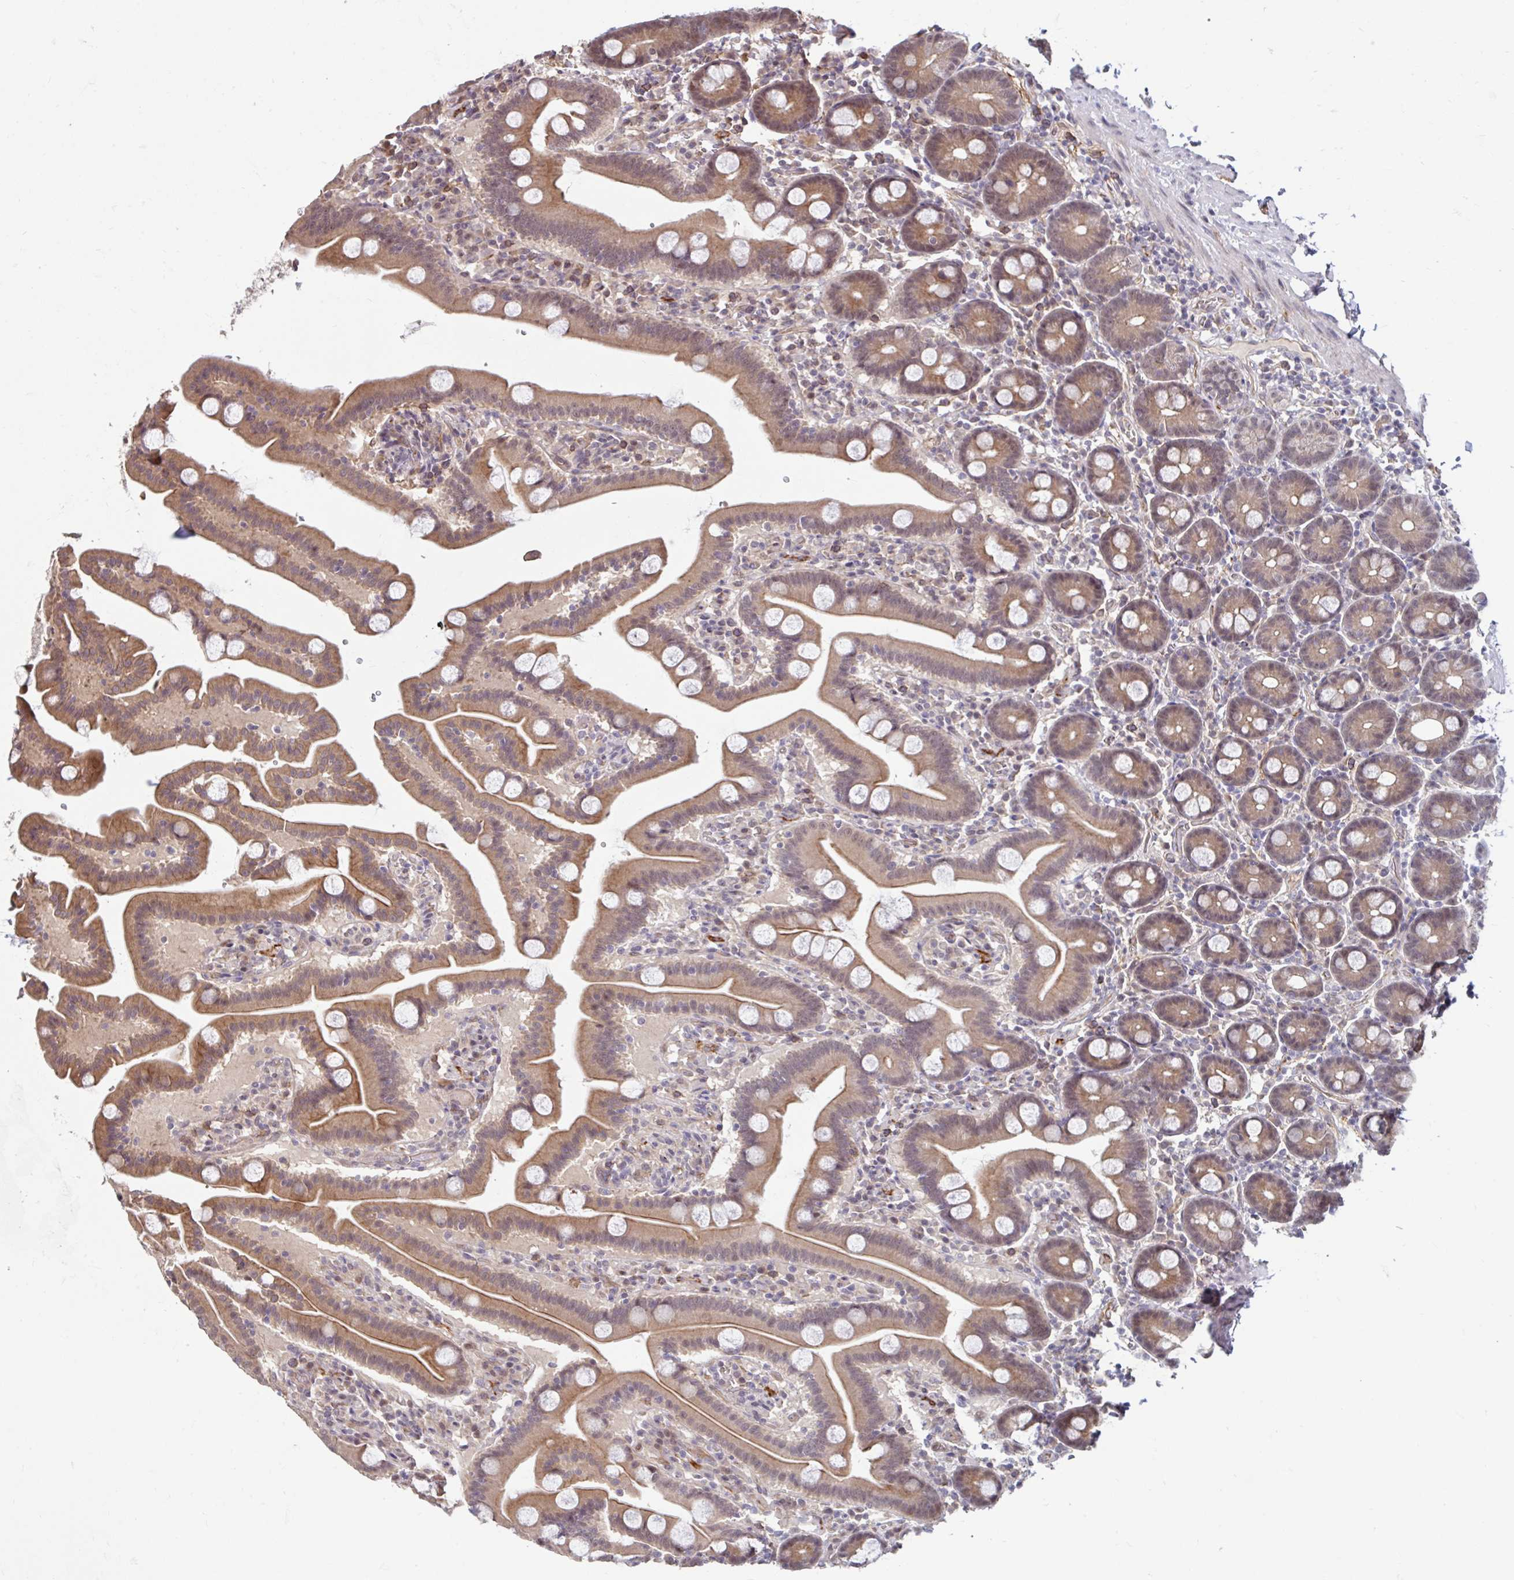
{"staining": {"intensity": "moderate", "quantity": "25%-75%", "location": "cytoplasmic/membranous"}, "tissue": "duodenum", "cell_type": "Glandular cells", "image_type": "normal", "snomed": [{"axis": "morphology", "description": "Normal tissue, NOS"}, {"axis": "topography", "description": "Duodenum"}], "caption": "Duodenum stained with immunohistochemistry (IHC) shows moderate cytoplasmic/membranous expression in about 25%-75% of glandular cells.", "gene": "STYXL1", "patient": {"sex": "male", "age": 55}}